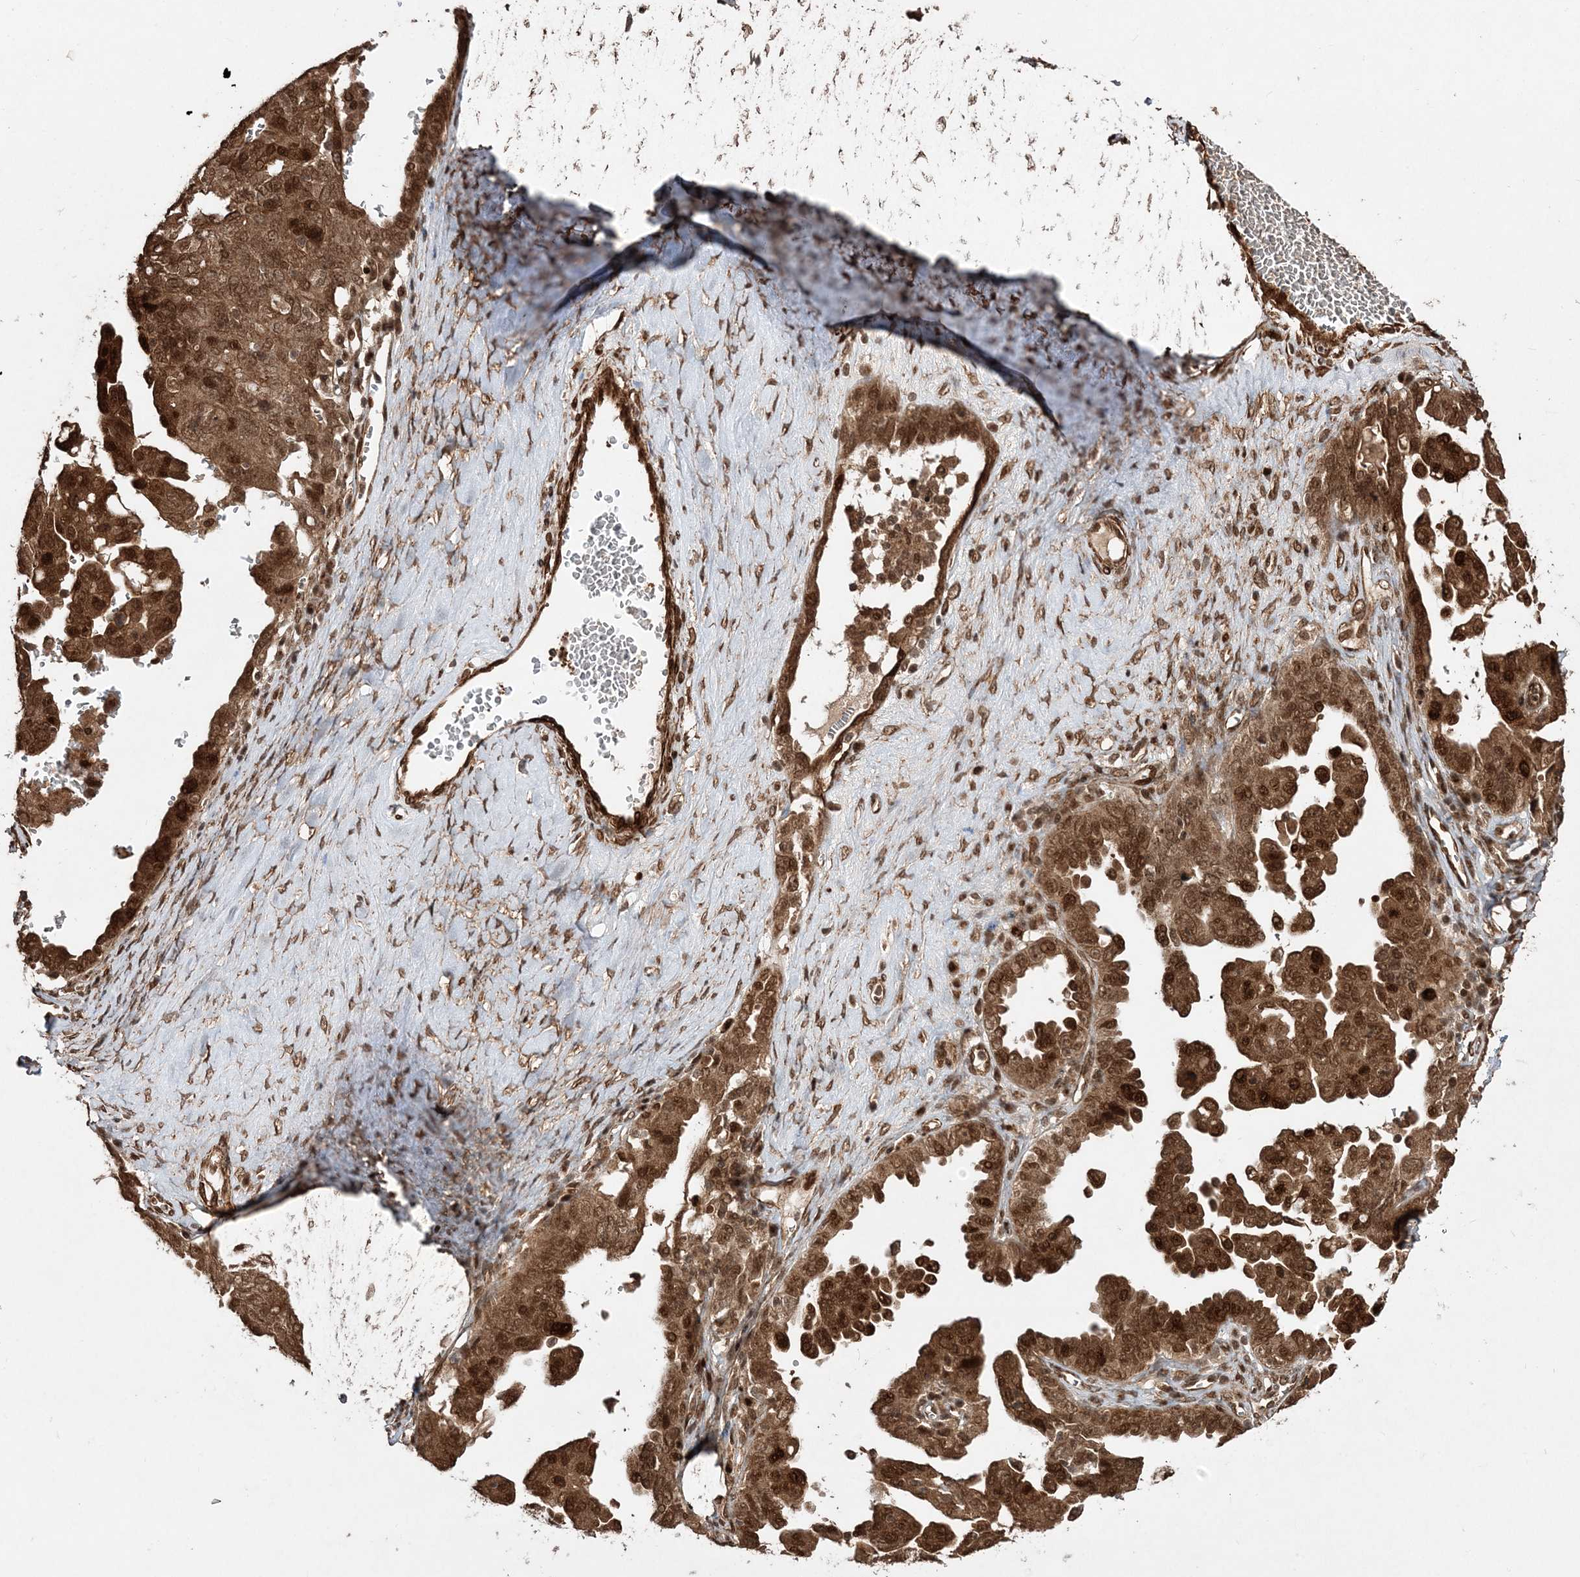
{"staining": {"intensity": "moderate", "quantity": ">75%", "location": "cytoplasmic/membranous,nuclear"}, "tissue": "ovarian cancer", "cell_type": "Tumor cells", "image_type": "cancer", "snomed": [{"axis": "morphology", "description": "Carcinoma, endometroid"}, {"axis": "topography", "description": "Ovary"}], "caption": "This micrograph demonstrates ovarian cancer (endometroid carcinoma) stained with immunohistochemistry (IHC) to label a protein in brown. The cytoplasmic/membranous and nuclear of tumor cells show moderate positivity for the protein. Nuclei are counter-stained blue.", "gene": "ETAA1", "patient": {"sex": "female", "age": 62}}